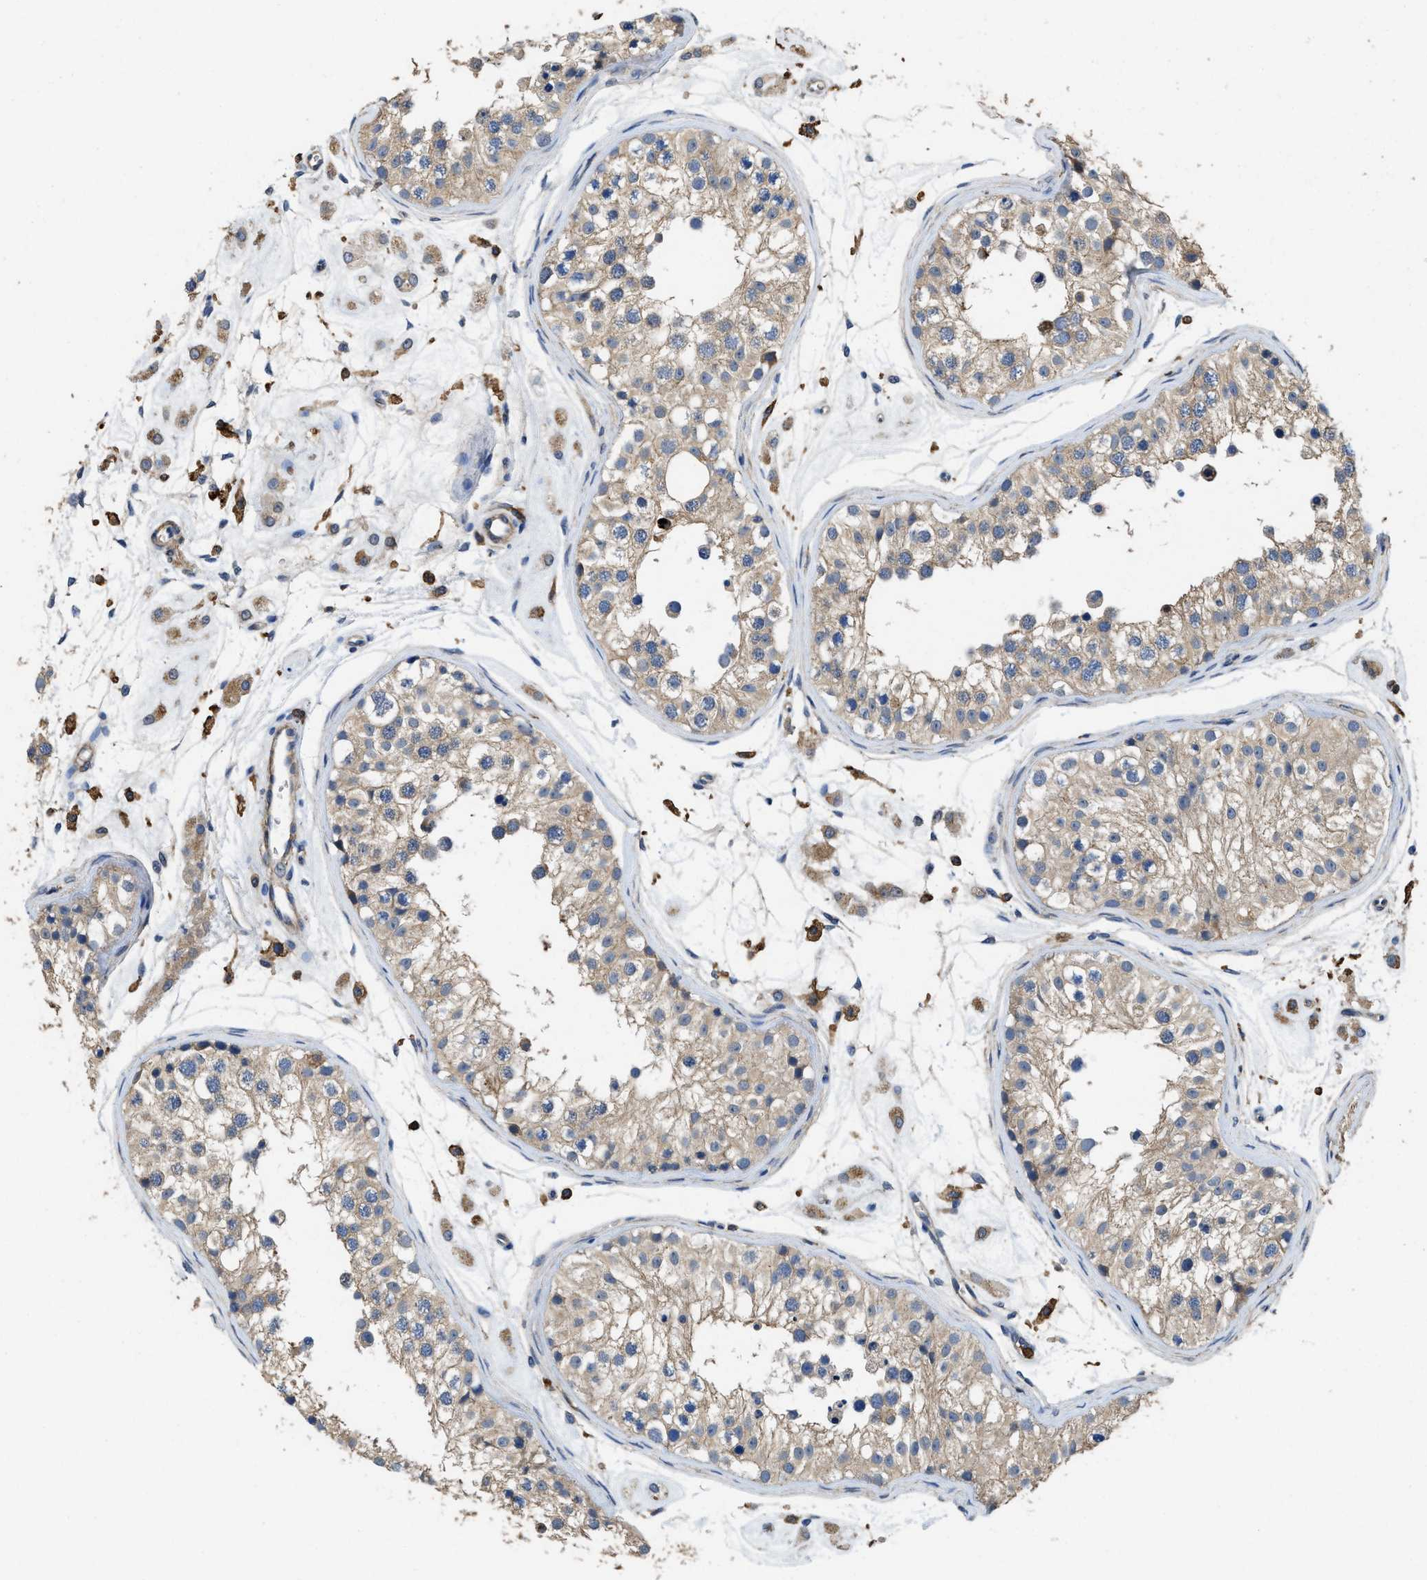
{"staining": {"intensity": "moderate", "quantity": ">75%", "location": "cytoplasmic/membranous"}, "tissue": "testis", "cell_type": "Cells in seminiferous ducts", "image_type": "normal", "snomed": [{"axis": "morphology", "description": "Normal tissue, NOS"}, {"axis": "morphology", "description": "Adenocarcinoma, metastatic, NOS"}, {"axis": "topography", "description": "Testis"}], "caption": "Immunohistochemistry (IHC) (DAB) staining of benign human testis reveals moderate cytoplasmic/membranous protein staining in about >75% of cells in seminiferous ducts.", "gene": "LINGO2", "patient": {"sex": "male", "age": 26}}